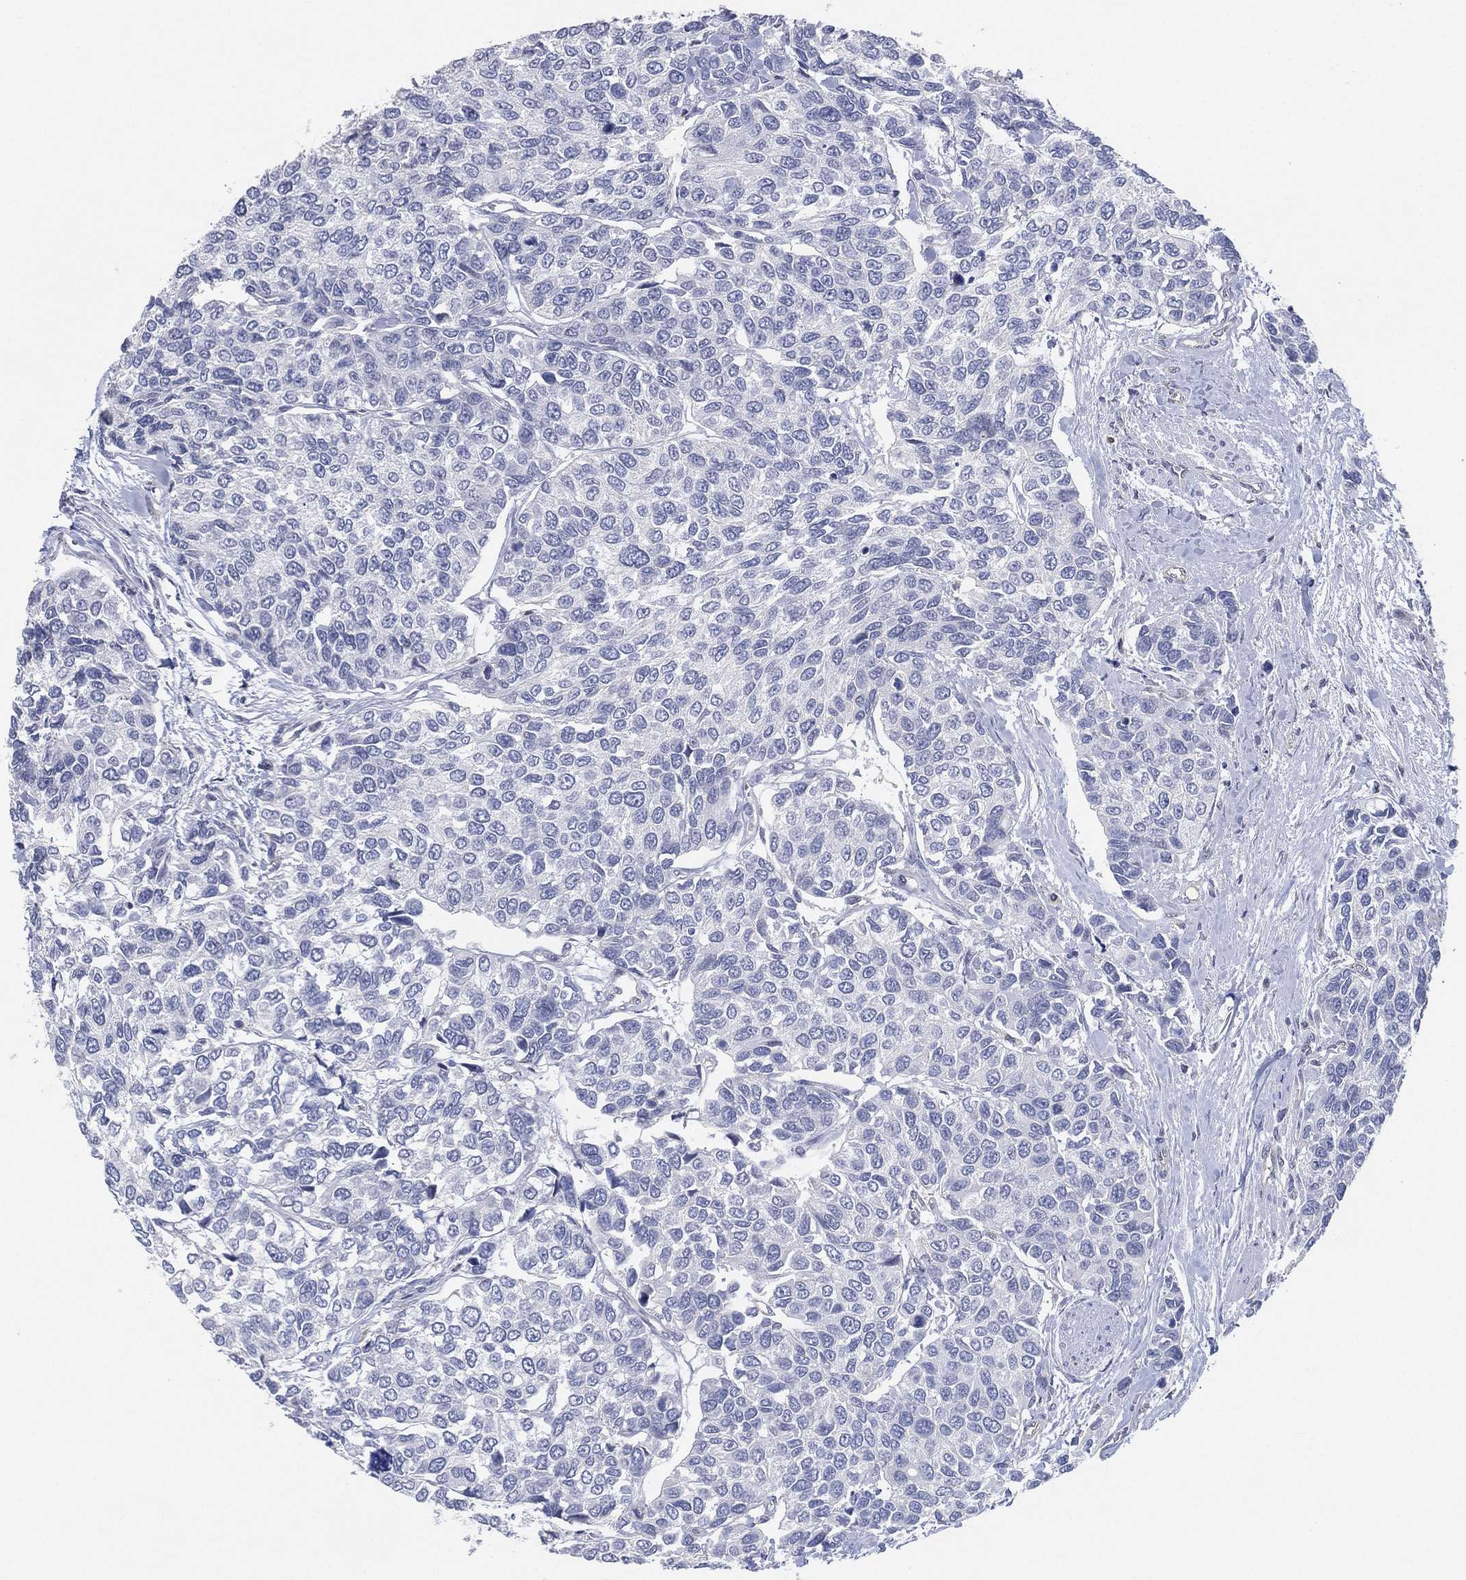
{"staining": {"intensity": "negative", "quantity": "none", "location": "none"}, "tissue": "urothelial cancer", "cell_type": "Tumor cells", "image_type": "cancer", "snomed": [{"axis": "morphology", "description": "Urothelial carcinoma, High grade"}, {"axis": "topography", "description": "Urinary bladder"}], "caption": "Immunohistochemical staining of human high-grade urothelial carcinoma shows no significant expression in tumor cells.", "gene": "CFTR", "patient": {"sex": "male", "age": 77}}